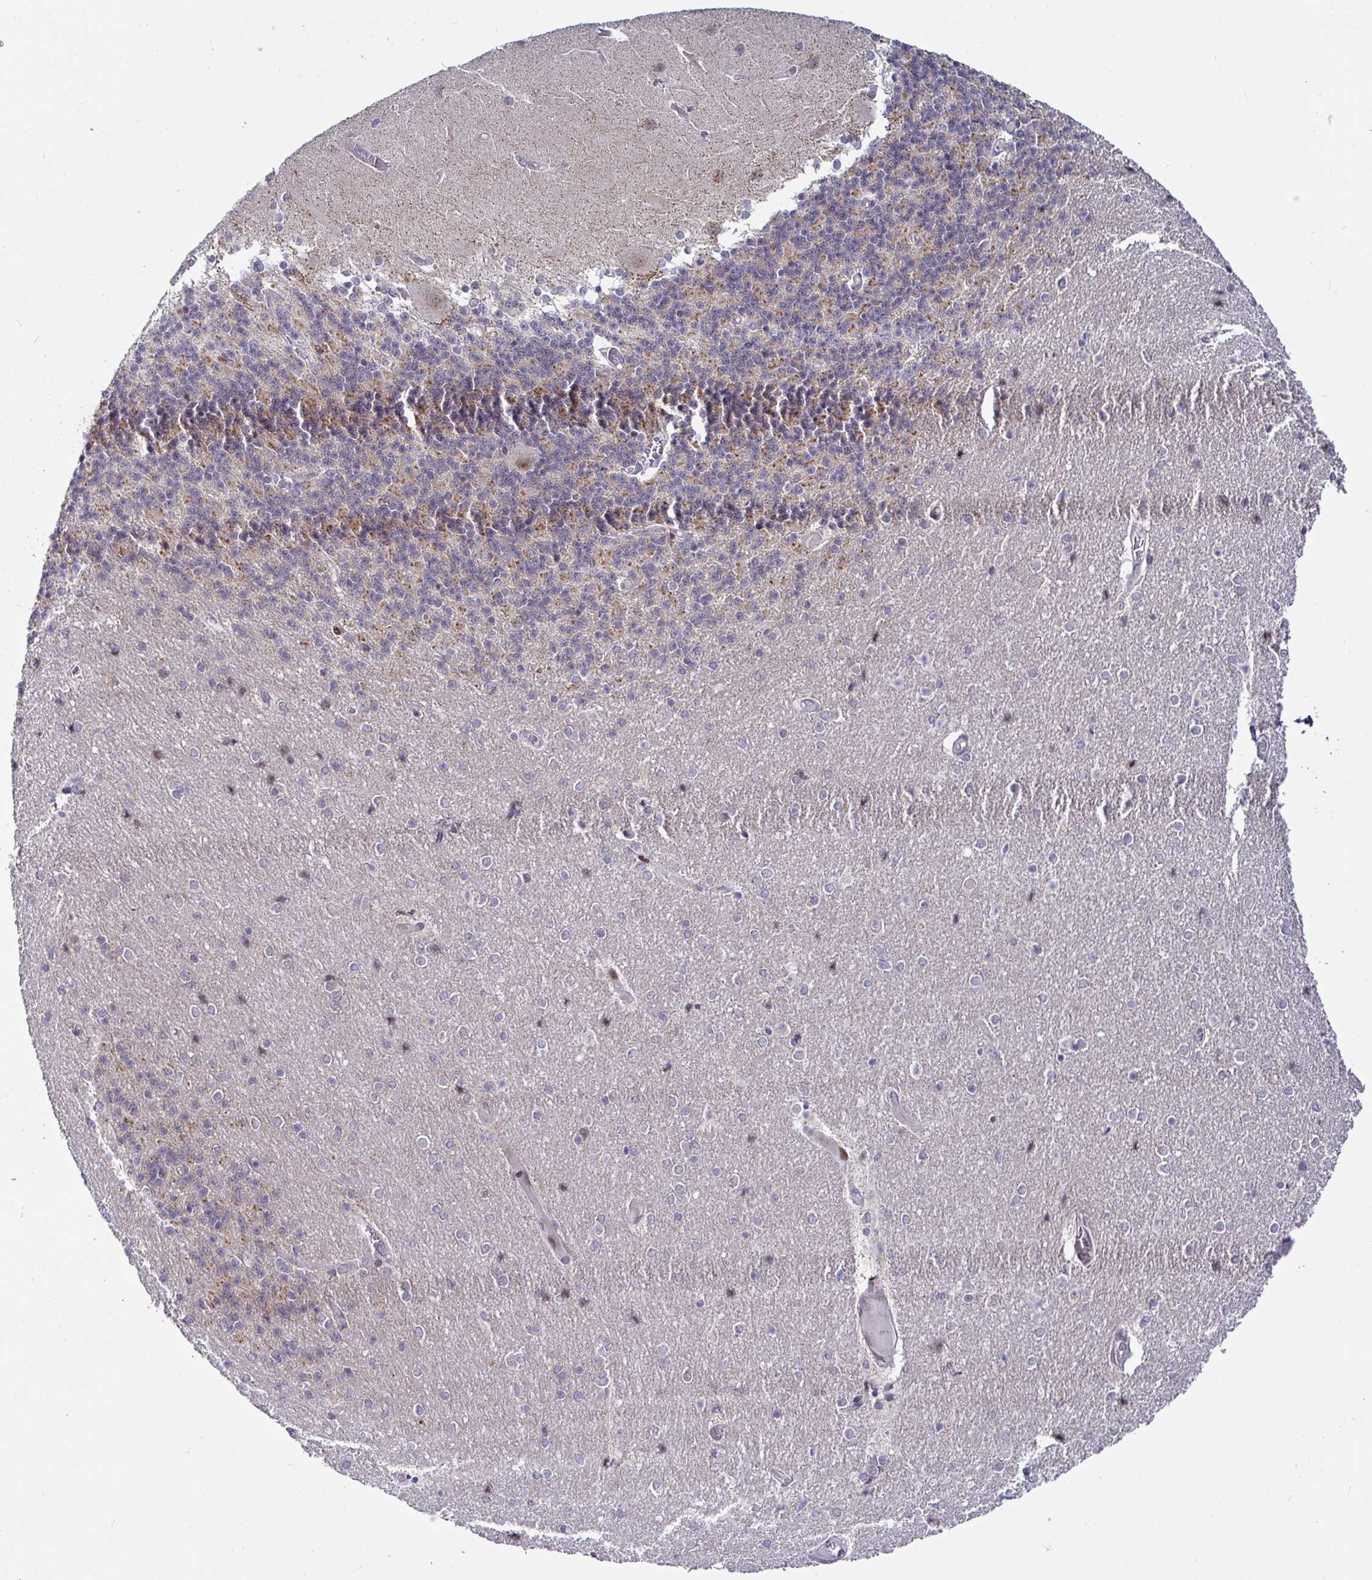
{"staining": {"intensity": "moderate", "quantity": "25%-75%", "location": "cytoplasmic/membranous"}, "tissue": "cerebellum", "cell_type": "Cells in granular layer", "image_type": "normal", "snomed": [{"axis": "morphology", "description": "Normal tissue, NOS"}, {"axis": "topography", "description": "Cerebellum"}], "caption": "Moderate cytoplasmic/membranous expression for a protein is seen in approximately 25%-75% of cells in granular layer of benign cerebellum using immunohistochemistry (IHC).", "gene": "DZIP1", "patient": {"sex": "female", "age": 54}}